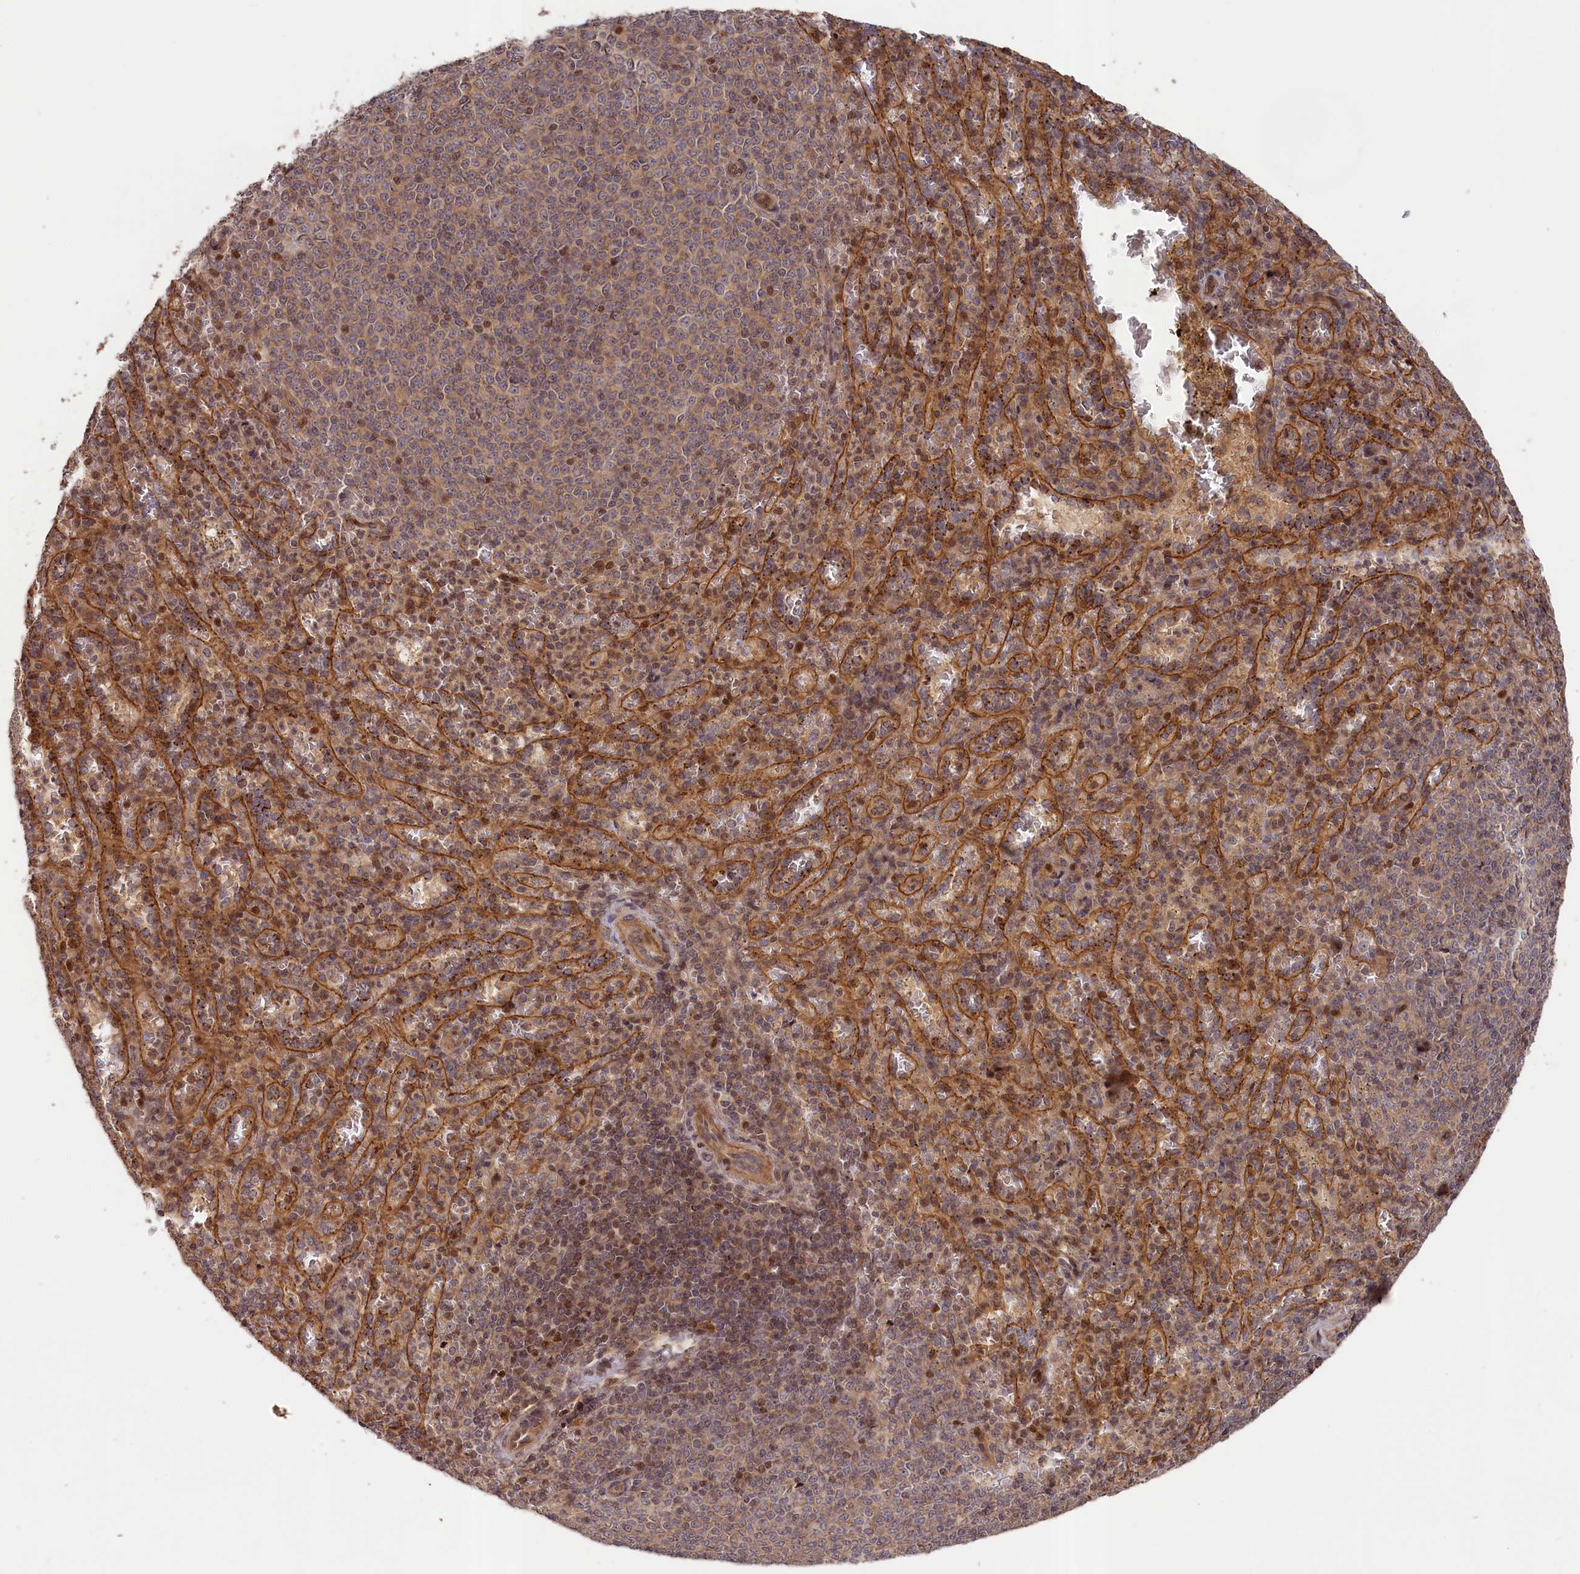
{"staining": {"intensity": "moderate", "quantity": "25%-75%", "location": "cytoplasmic/membranous"}, "tissue": "spleen", "cell_type": "Cells in red pulp", "image_type": "normal", "snomed": [{"axis": "morphology", "description": "Normal tissue, NOS"}, {"axis": "topography", "description": "Spleen"}], "caption": "Approximately 25%-75% of cells in red pulp in benign spleen show moderate cytoplasmic/membranous protein expression as visualized by brown immunohistochemical staining.", "gene": "CEP44", "patient": {"sex": "female", "age": 21}}